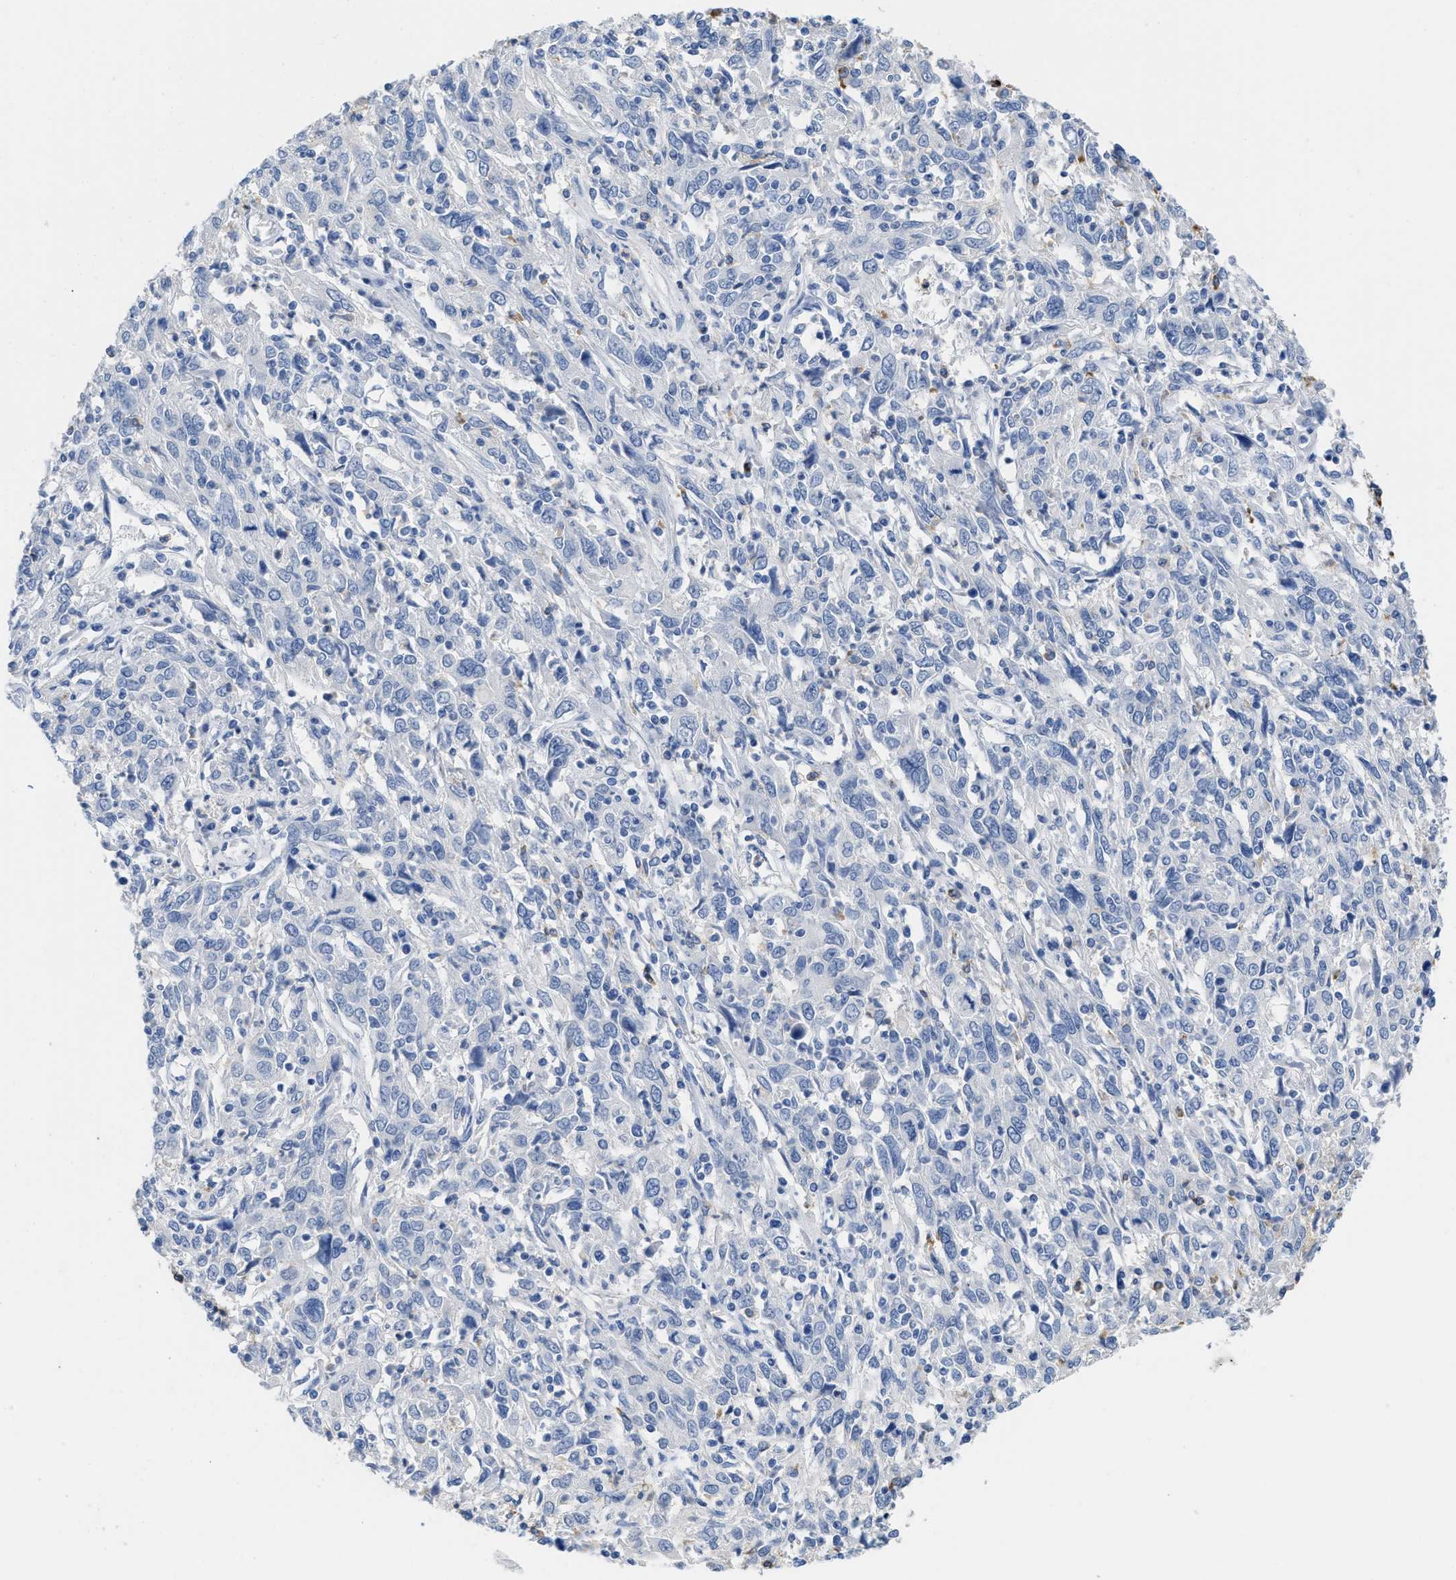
{"staining": {"intensity": "negative", "quantity": "none", "location": "none"}, "tissue": "cervical cancer", "cell_type": "Tumor cells", "image_type": "cancer", "snomed": [{"axis": "morphology", "description": "Squamous cell carcinoma, NOS"}, {"axis": "topography", "description": "Cervix"}], "caption": "Immunohistochemistry of cervical squamous cell carcinoma reveals no positivity in tumor cells. (DAB (3,3'-diaminobenzidine) immunohistochemistry (IHC) with hematoxylin counter stain).", "gene": "CR1", "patient": {"sex": "female", "age": 46}}